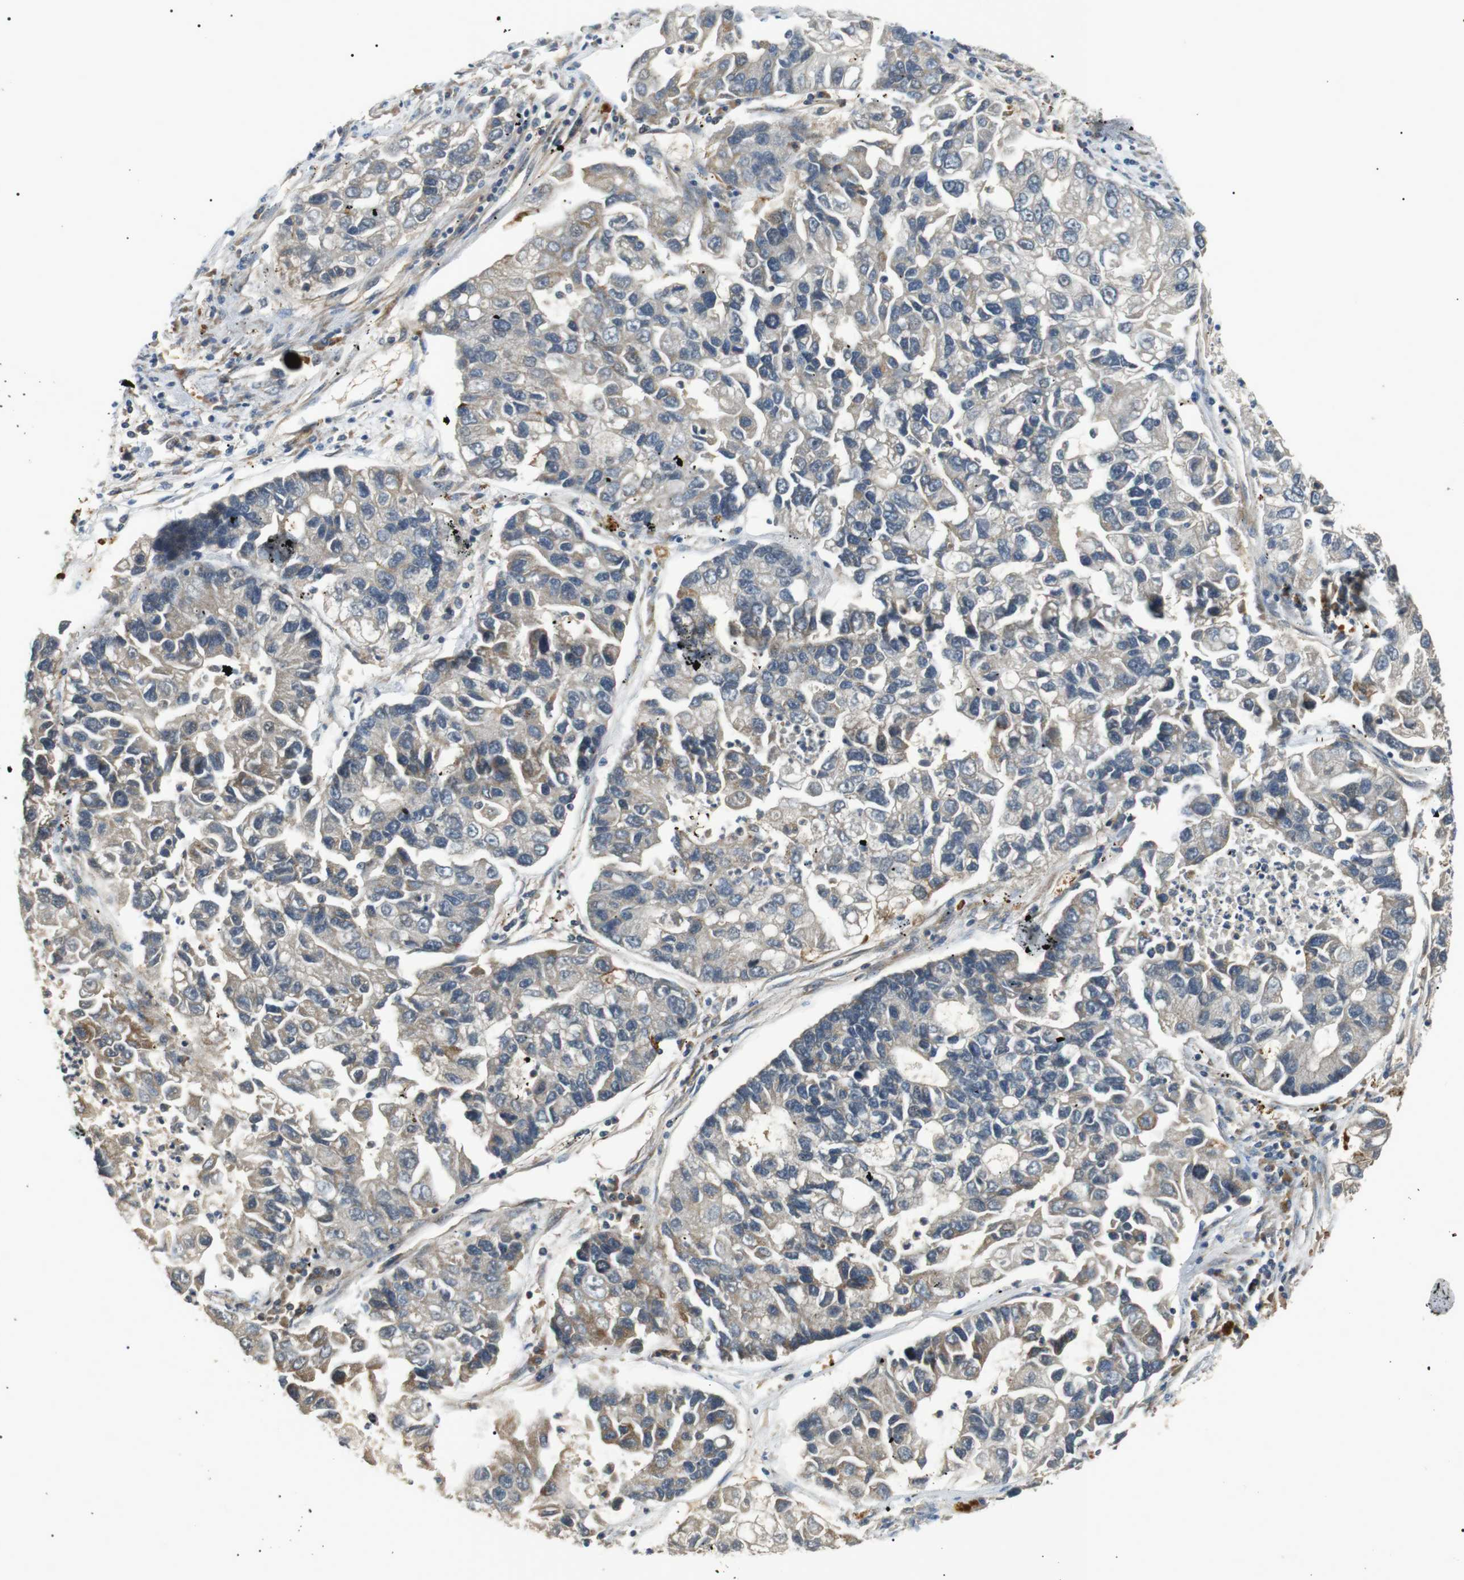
{"staining": {"intensity": "negative", "quantity": "none", "location": "none"}, "tissue": "lung cancer", "cell_type": "Tumor cells", "image_type": "cancer", "snomed": [{"axis": "morphology", "description": "Adenocarcinoma, NOS"}, {"axis": "topography", "description": "Lung"}], "caption": "This is an IHC photomicrograph of human lung adenocarcinoma. There is no expression in tumor cells.", "gene": "HSPA13", "patient": {"sex": "female", "age": 51}}